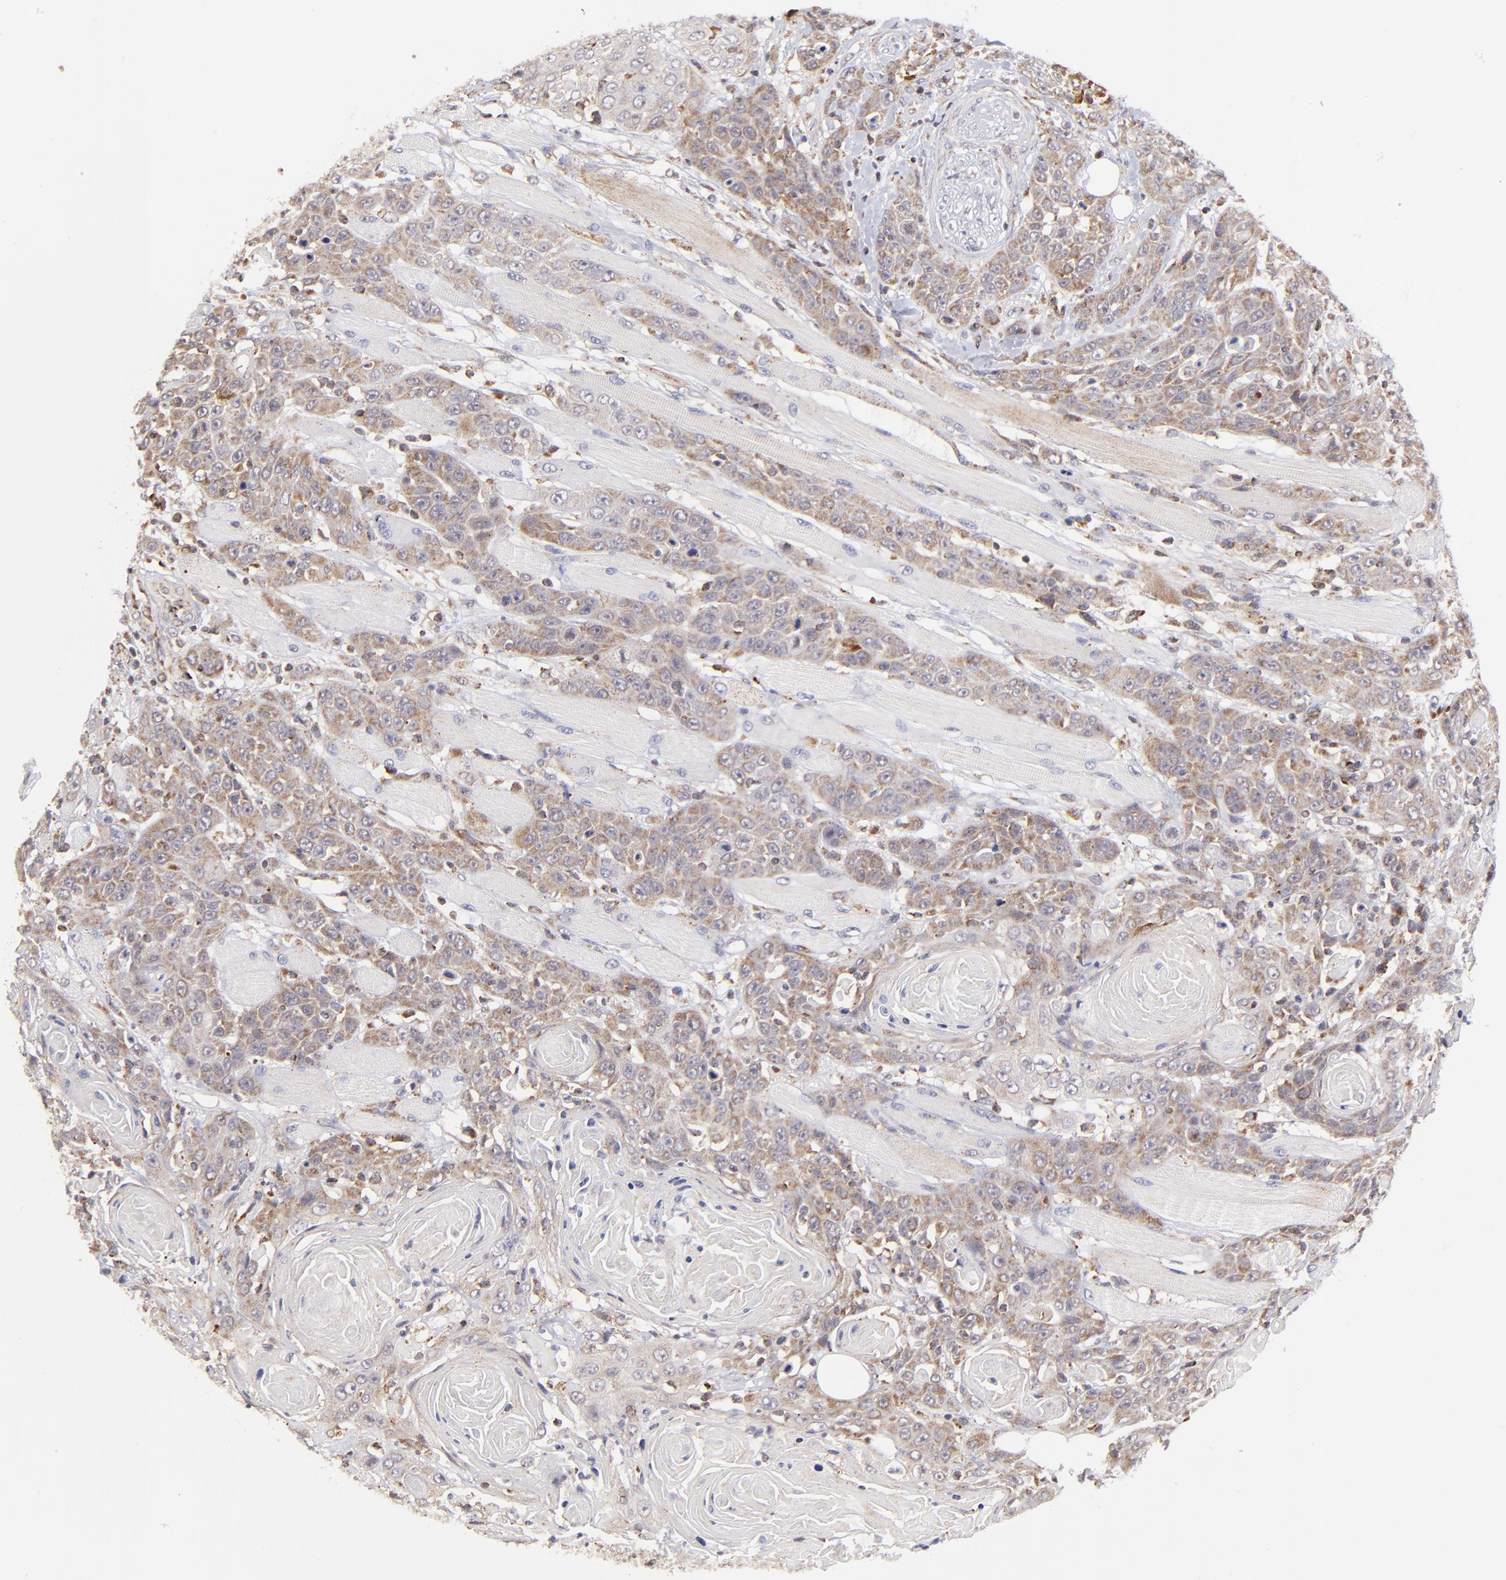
{"staining": {"intensity": "weak", "quantity": ">75%", "location": "cytoplasmic/membranous"}, "tissue": "head and neck cancer", "cell_type": "Tumor cells", "image_type": "cancer", "snomed": [{"axis": "morphology", "description": "Squamous cell carcinoma, NOS"}, {"axis": "topography", "description": "Head-Neck"}], "caption": "This is a micrograph of immunohistochemistry staining of head and neck squamous cell carcinoma, which shows weak expression in the cytoplasmic/membranous of tumor cells.", "gene": "MAP2K7", "patient": {"sex": "female", "age": 84}}